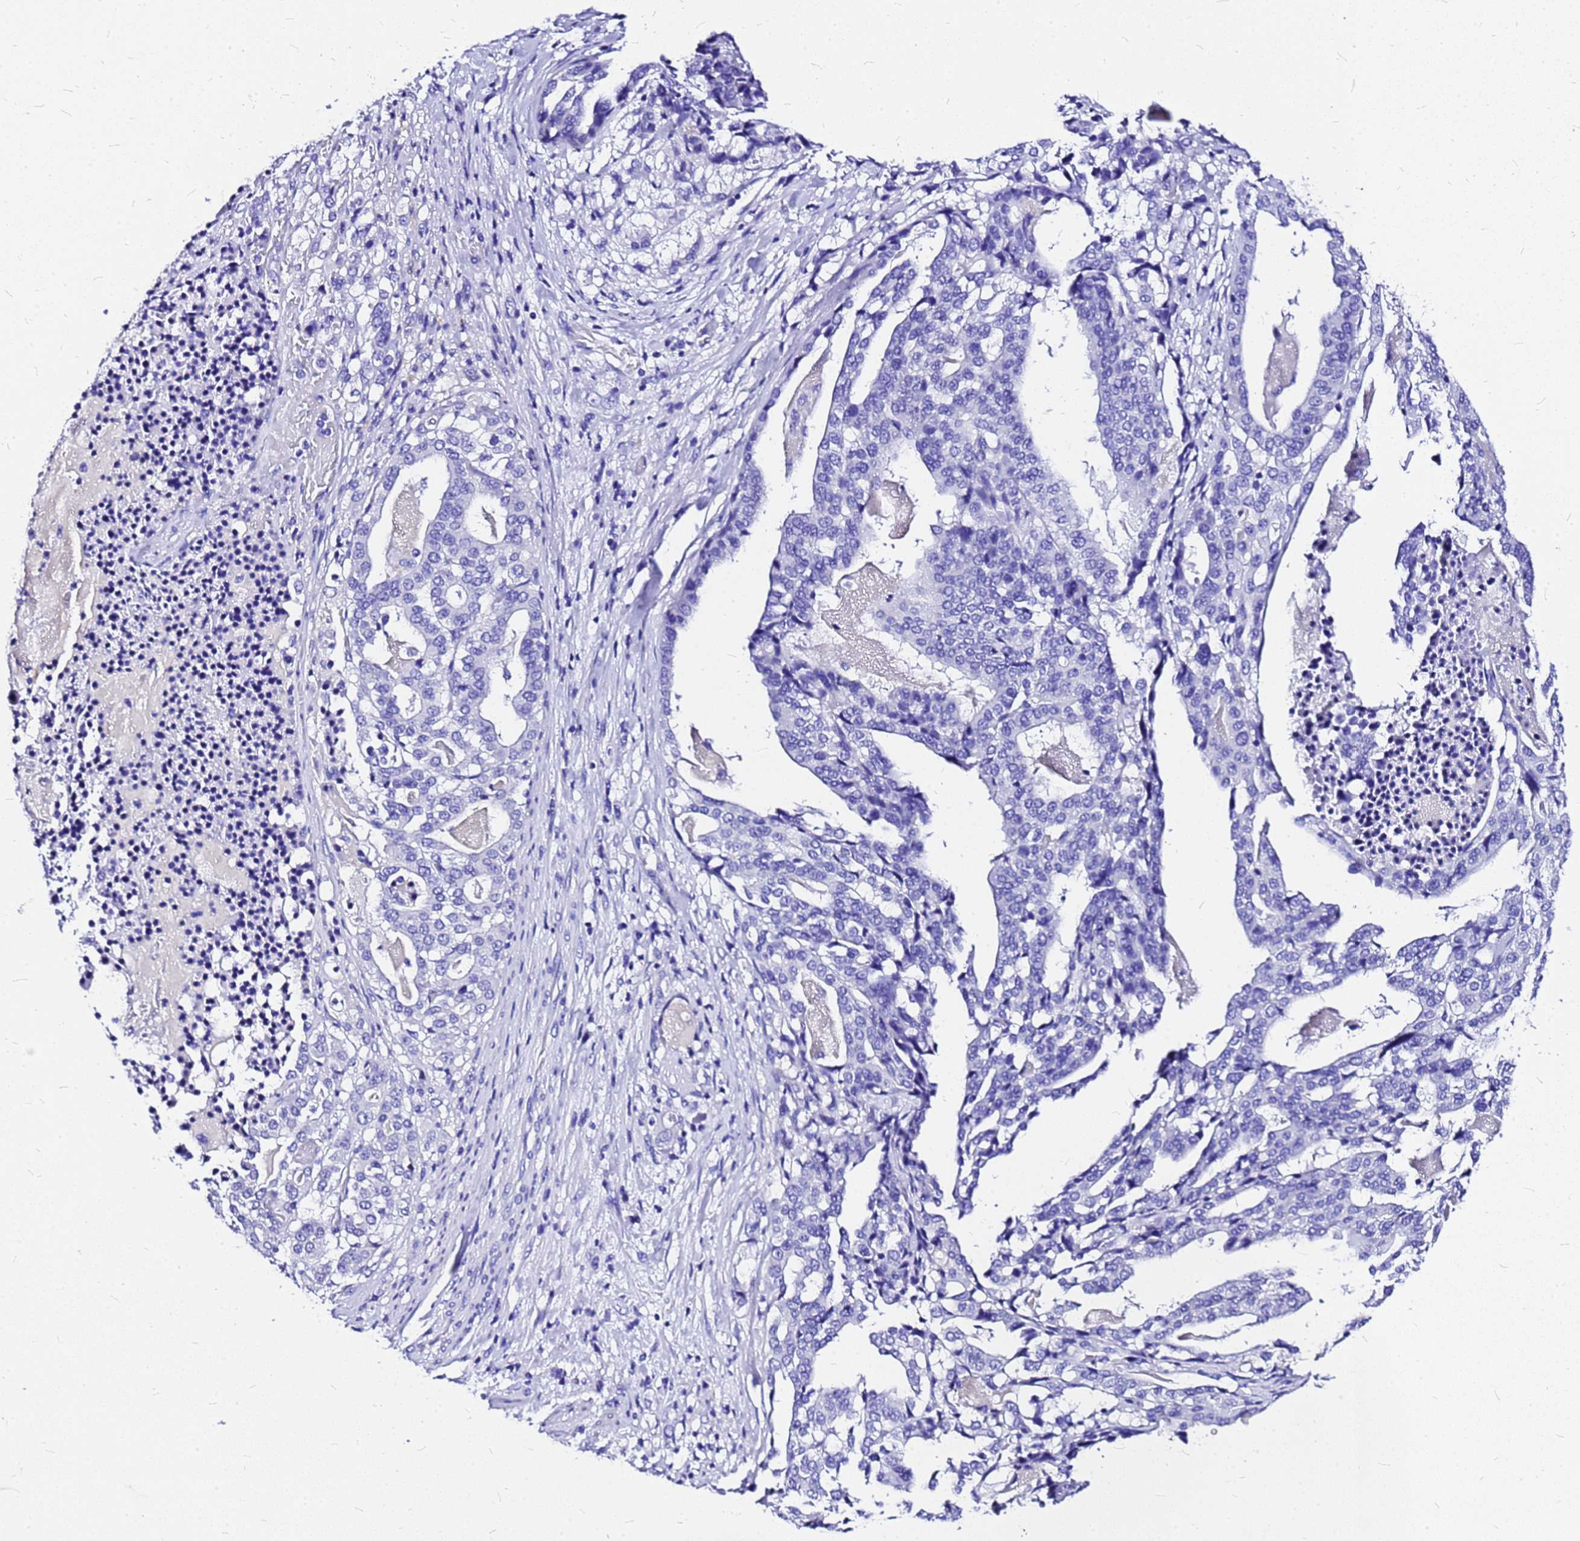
{"staining": {"intensity": "negative", "quantity": "none", "location": "none"}, "tissue": "stomach cancer", "cell_type": "Tumor cells", "image_type": "cancer", "snomed": [{"axis": "morphology", "description": "Adenocarcinoma, NOS"}, {"axis": "topography", "description": "Stomach"}], "caption": "Tumor cells show no significant positivity in stomach adenocarcinoma.", "gene": "HERC4", "patient": {"sex": "male", "age": 48}}